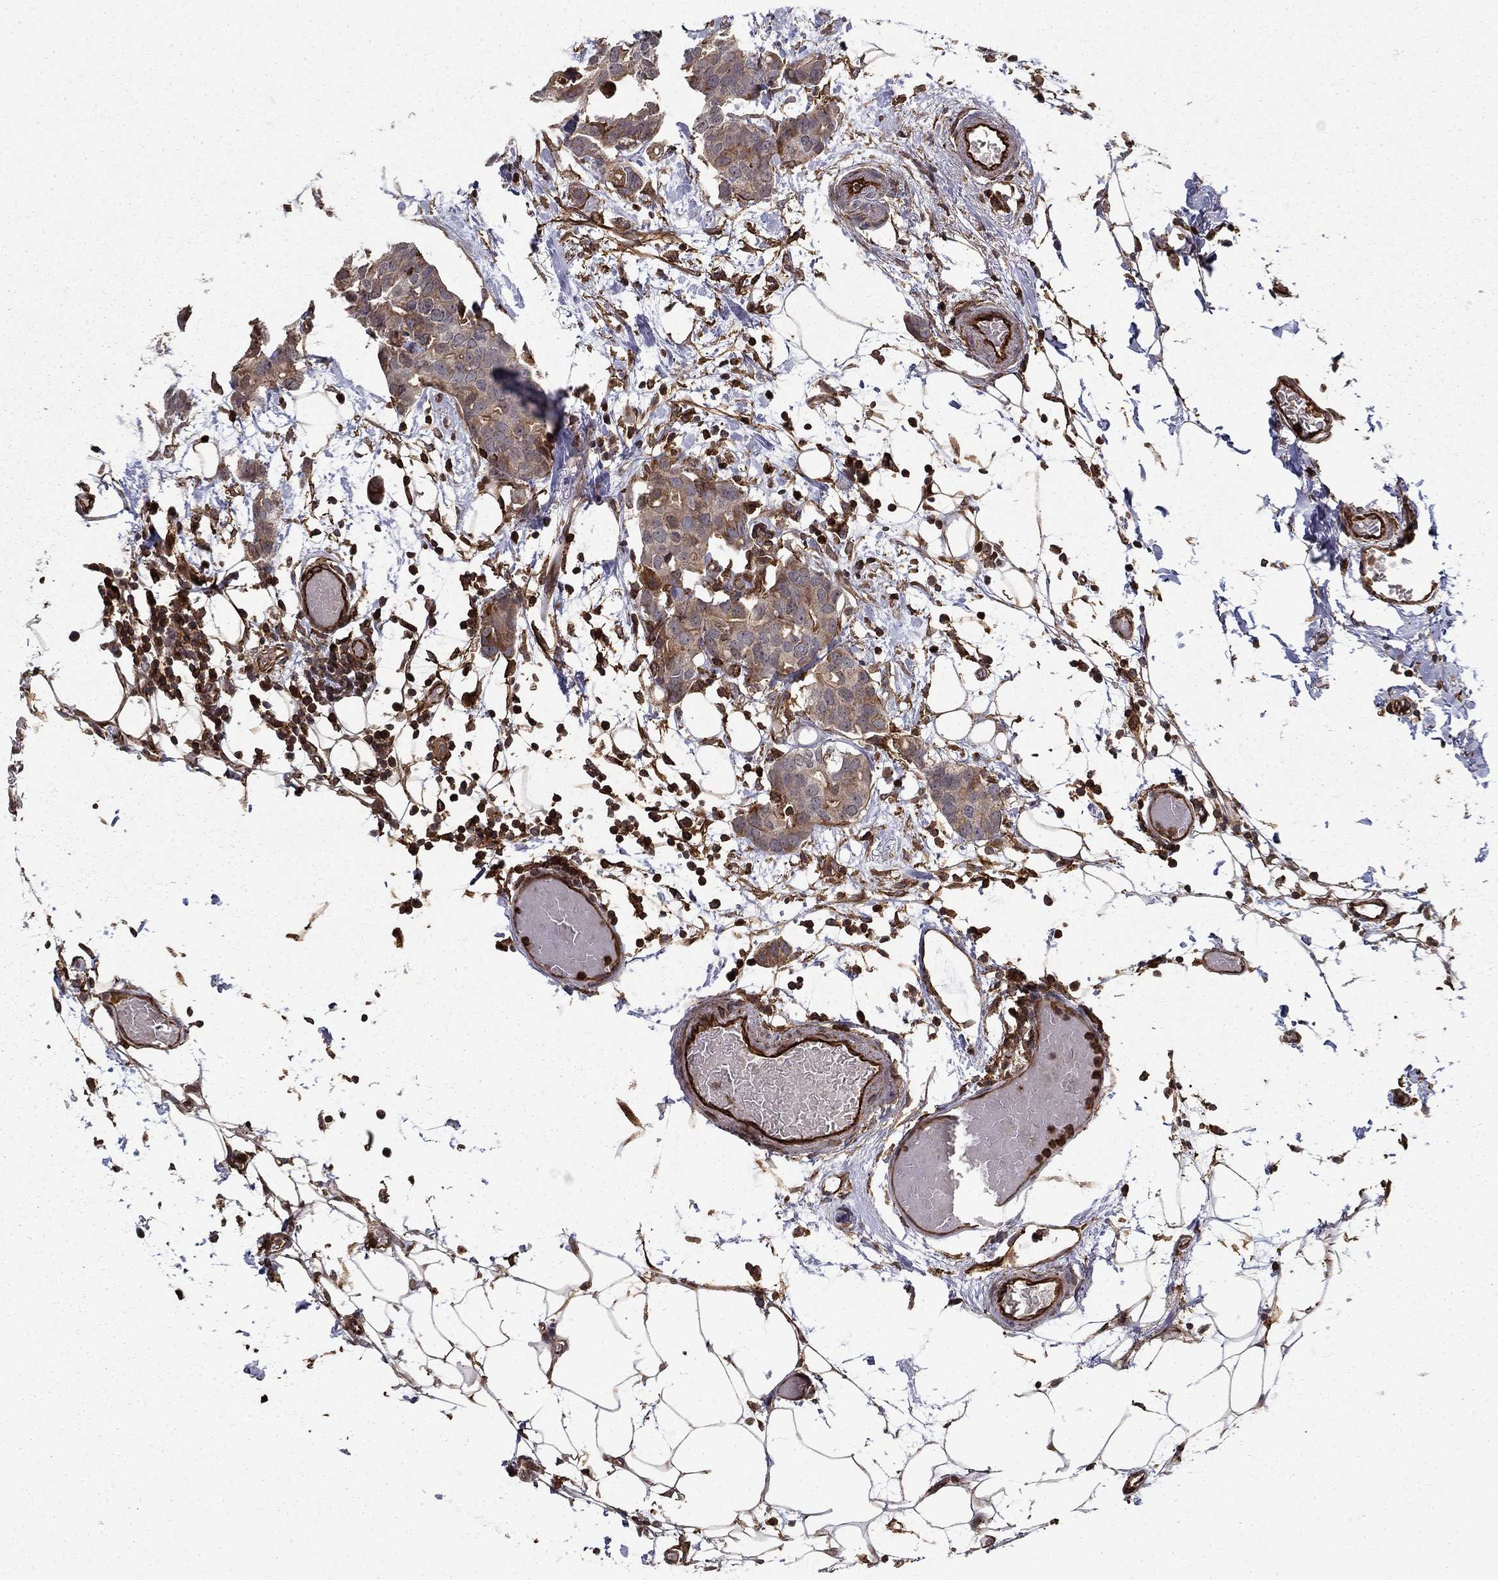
{"staining": {"intensity": "weak", "quantity": "25%-75%", "location": "cytoplasmic/membranous"}, "tissue": "breast cancer", "cell_type": "Tumor cells", "image_type": "cancer", "snomed": [{"axis": "morphology", "description": "Duct carcinoma"}, {"axis": "topography", "description": "Breast"}], "caption": "Immunohistochemistry staining of breast cancer (invasive ductal carcinoma), which demonstrates low levels of weak cytoplasmic/membranous staining in approximately 25%-75% of tumor cells indicating weak cytoplasmic/membranous protein staining. The staining was performed using DAB (3,3'-diaminobenzidine) (brown) for protein detection and nuclei were counterstained in hematoxylin (blue).", "gene": "ADM", "patient": {"sex": "female", "age": 83}}